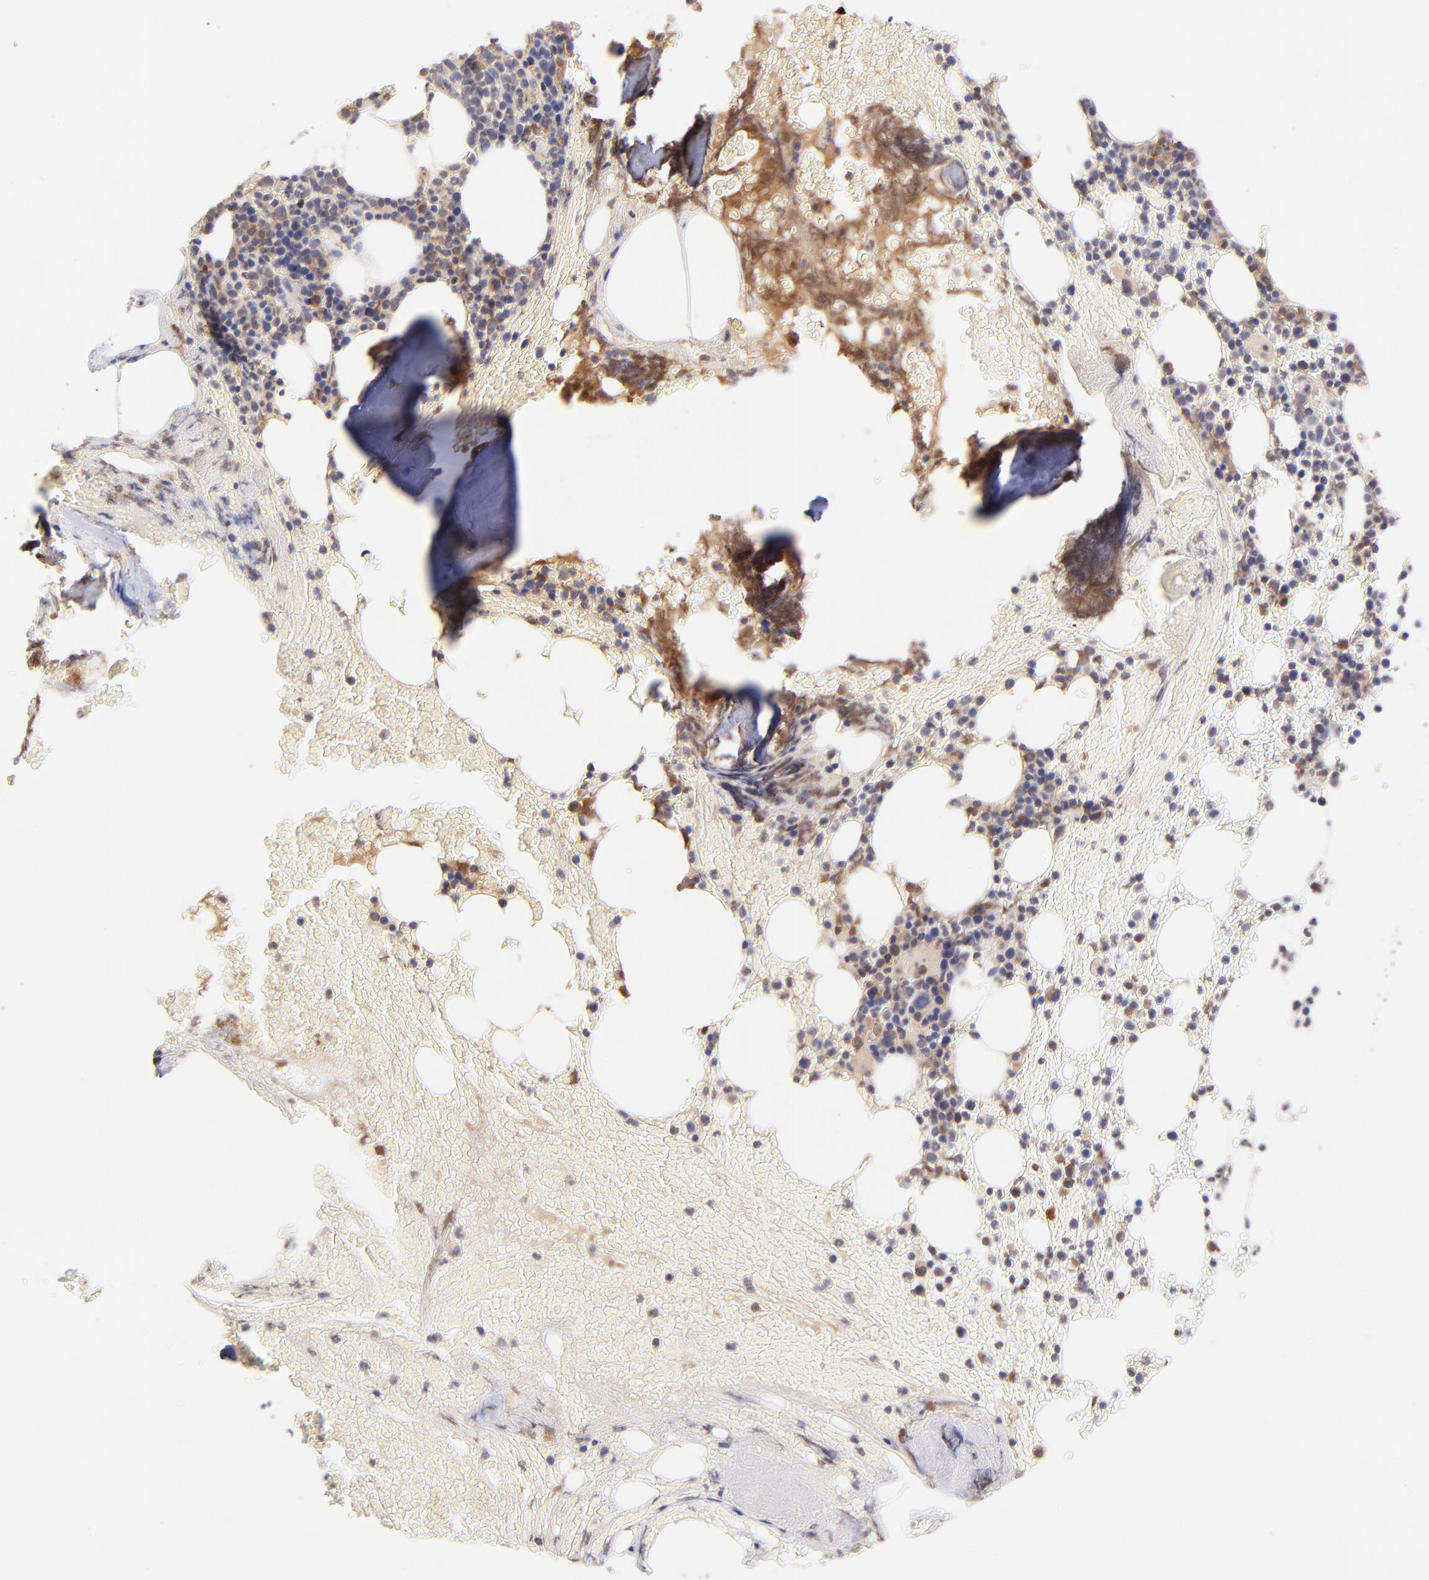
{"staining": {"intensity": "moderate", "quantity": "25%-75%", "location": "cytoplasmic/membranous"}, "tissue": "bone marrow", "cell_type": "Hematopoietic cells", "image_type": "normal", "snomed": [{"axis": "morphology", "description": "Normal tissue, NOS"}, {"axis": "topography", "description": "Bone marrow"}], "caption": "Immunohistochemistry (IHC) (DAB) staining of unremarkable human bone marrow demonstrates moderate cytoplasmic/membranous protein positivity in about 25%-75% of hematopoietic cells.", "gene": "RPL11", "patient": {"sex": "female", "age": 66}}